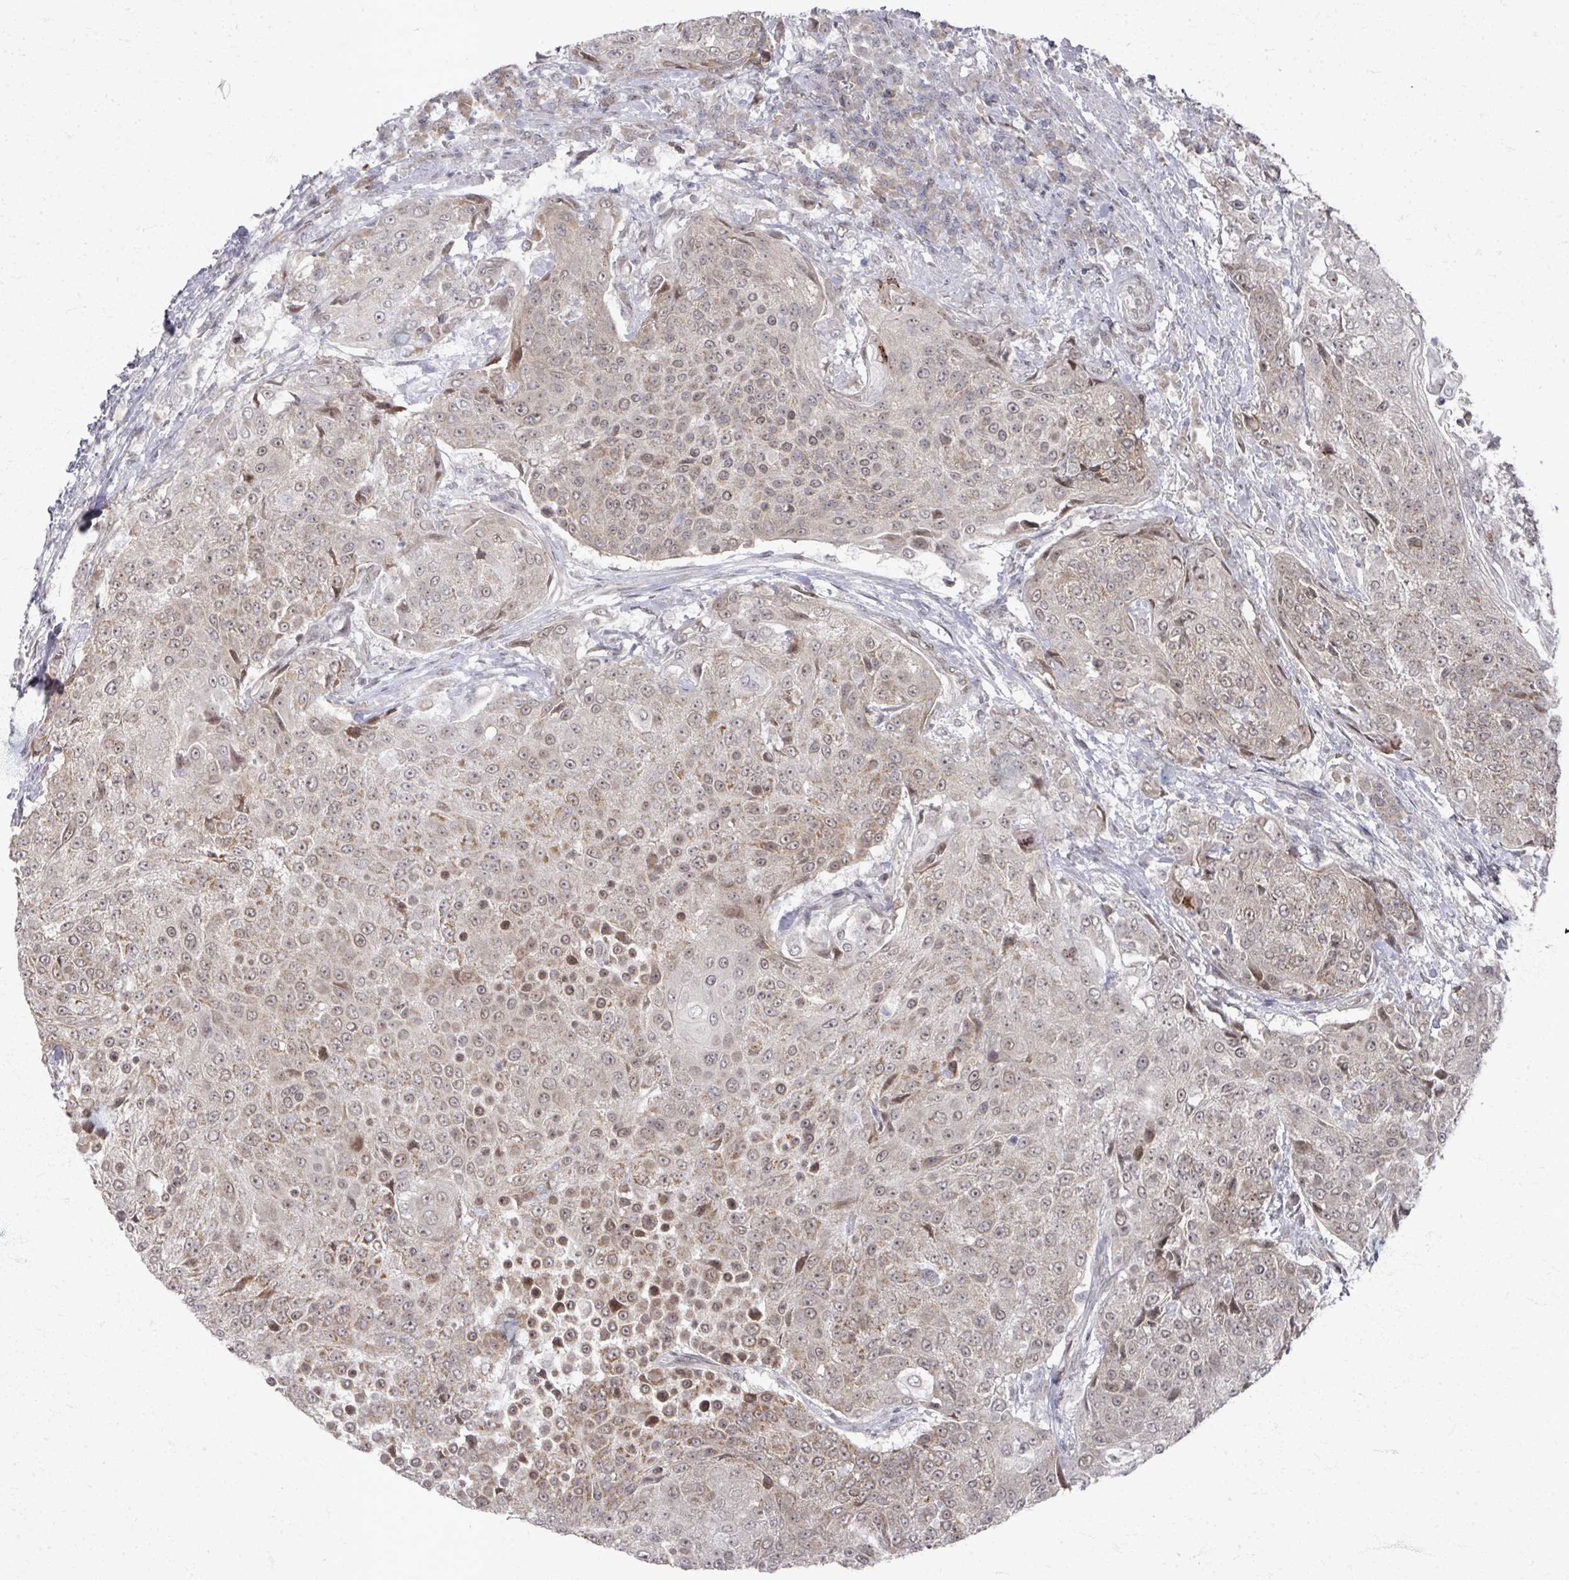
{"staining": {"intensity": "moderate", "quantity": ">75%", "location": "cytoplasmic/membranous,nuclear"}, "tissue": "urothelial cancer", "cell_type": "Tumor cells", "image_type": "cancer", "snomed": [{"axis": "morphology", "description": "Urothelial carcinoma, High grade"}, {"axis": "topography", "description": "Urinary bladder"}], "caption": "High-magnification brightfield microscopy of high-grade urothelial carcinoma stained with DAB (brown) and counterstained with hematoxylin (blue). tumor cells exhibit moderate cytoplasmic/membranous and nuclear positivity is identified in about>75% of cells.", "gene": "PSKH1", "patient": {"sex": "female", "age": 63}}